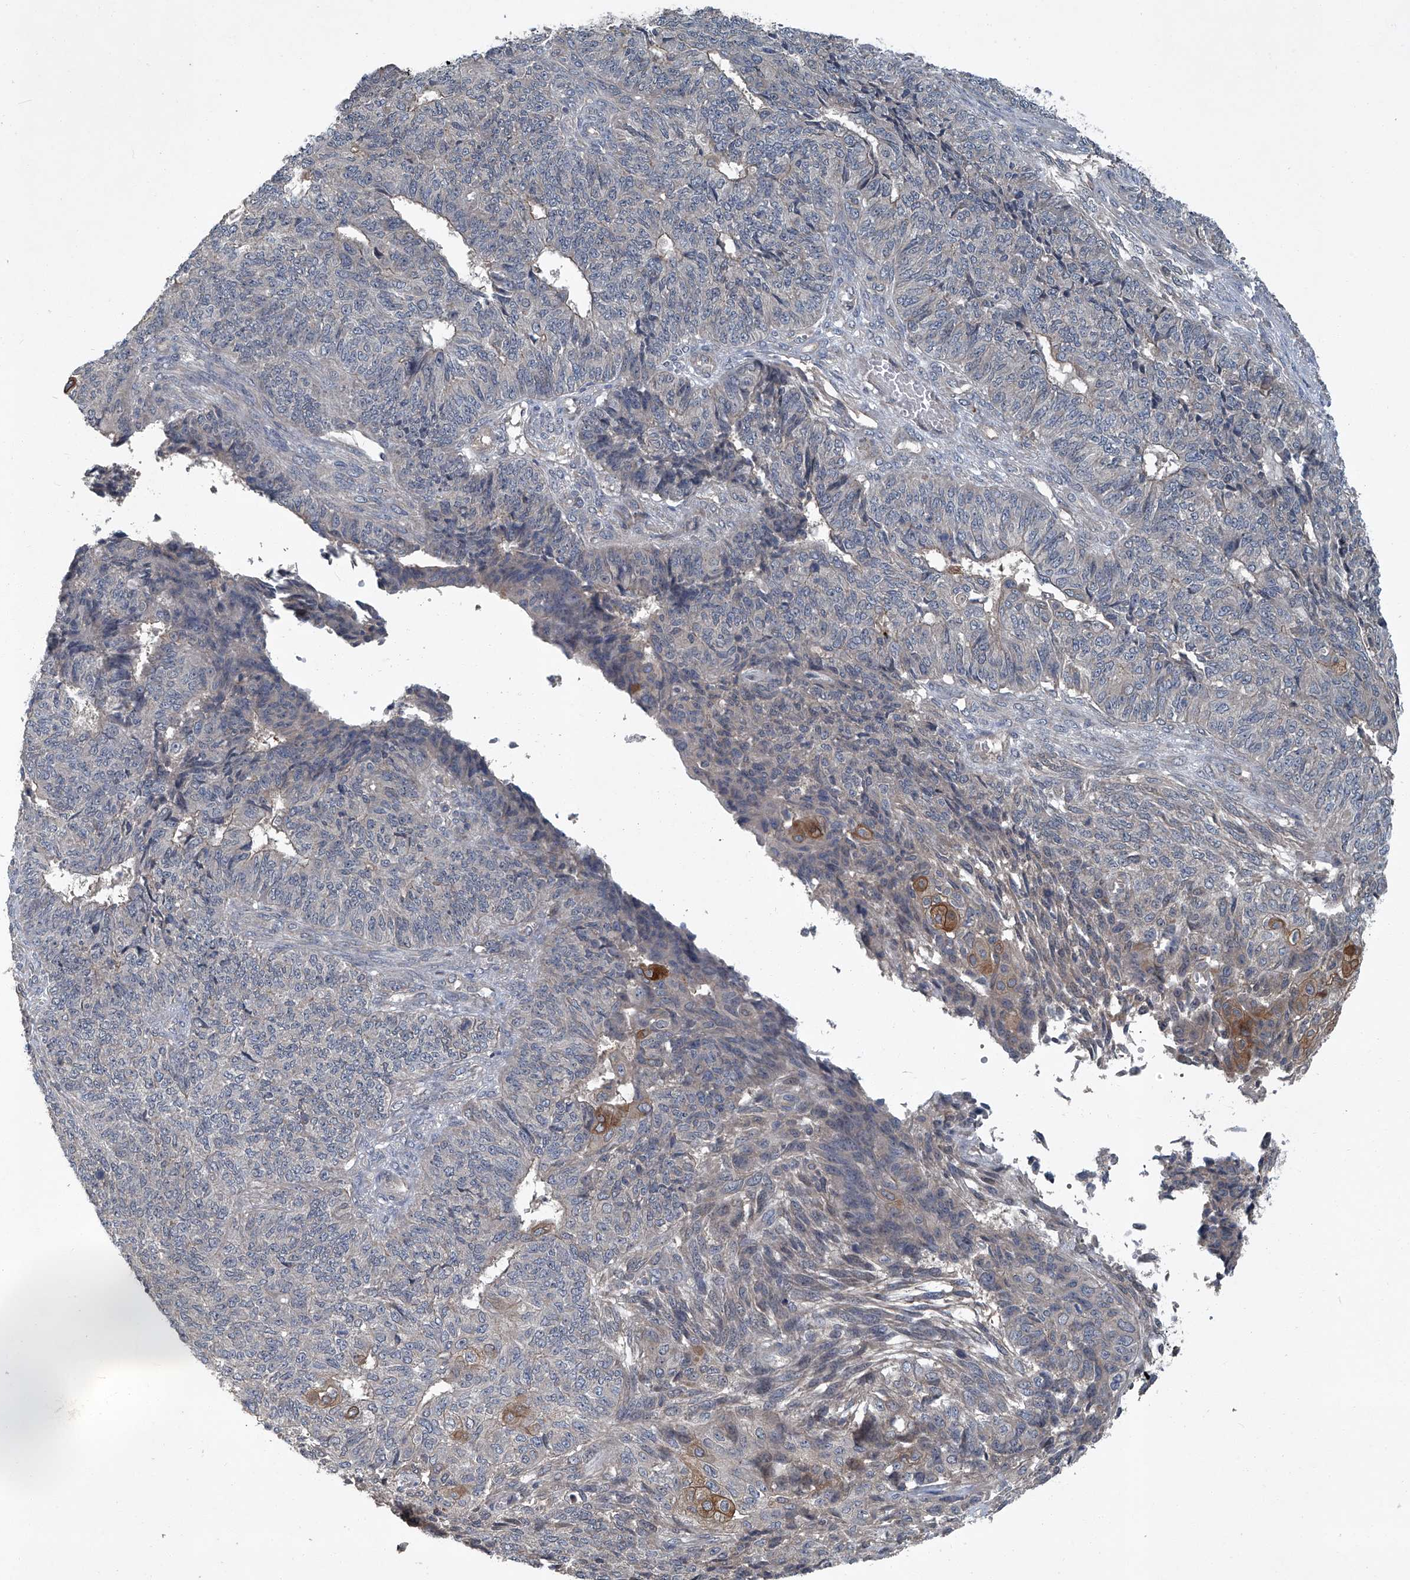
{"staining": {"intensity": "moderate", "quantity": "<25%", "location": "cytoplasmic/membranous"}, "tissue": "endometrial cancer", "cell_type": "Tumor cells", "image_type": "cancer", "snomed": [{"axis": "morphology", "description": "Adenocarcinoma, NOS"}, {"axis": "topography", "description": "Endometrium"}], "caption": "A brown stain shows moderate cytoplasmic/membranous expression of a protein in human endometrial cancer (adenocarcinoma) tumor cells.", "gene": "ANKRD34A", "patient": {"sex": "female", "age": 32}}